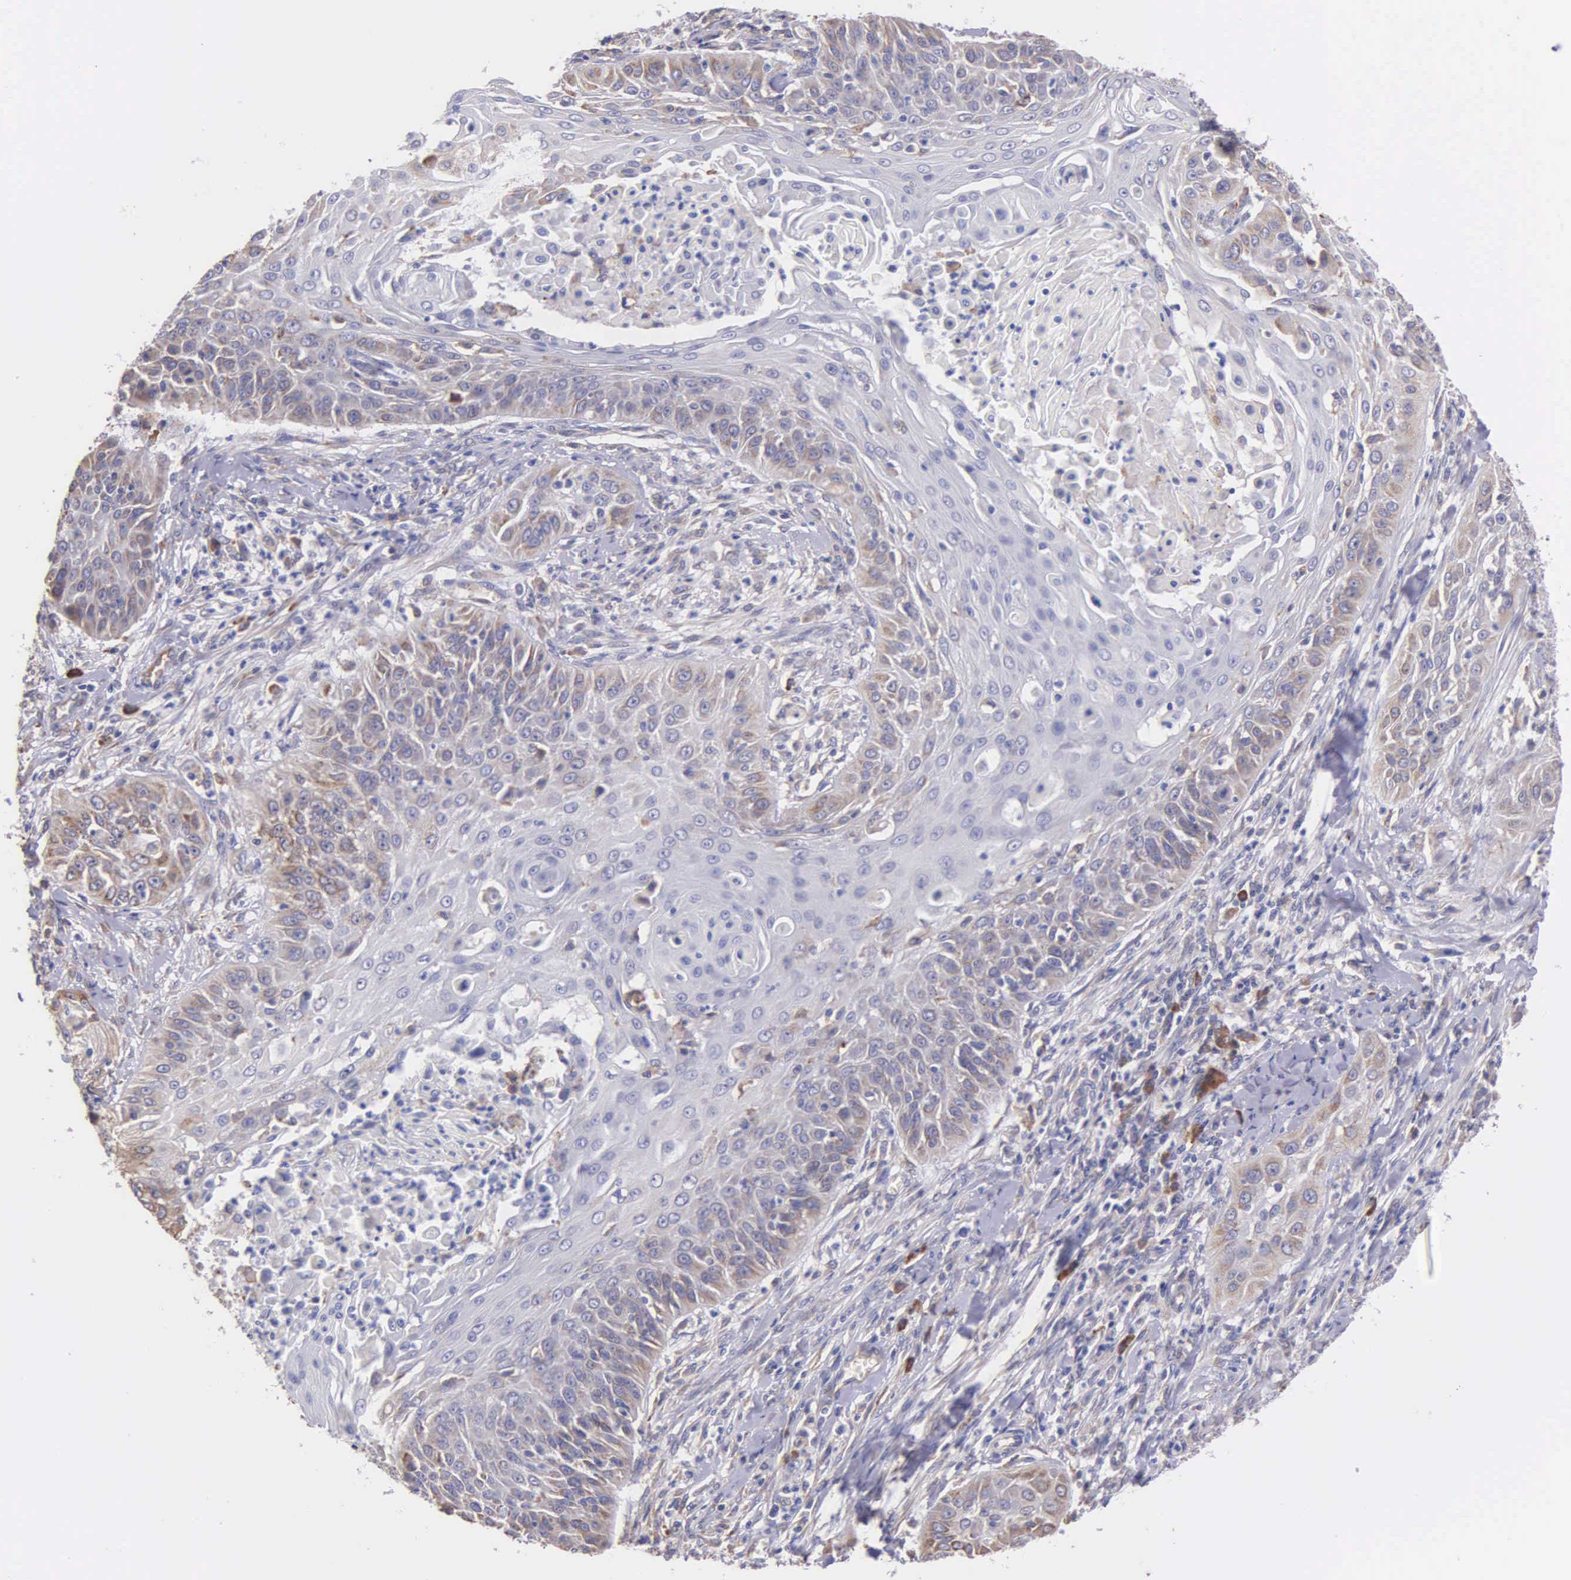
{"staining": {"intensity": "weak", "quantity": "25%-75%", "location": "cytoplasmic/membranous"}, "tissue": "cervical cancer", "cell_type": "Tumor cells", "image_type": "cancer", "snomed": [{"axis": "morphology", "description": "Squamous cell carcinoma, NOS"}, {"axis": "topography", "description": "Cervix"}], "caption": "DAB immunohistochemical staining of cervical cancer (squamous cell carcinoma) displays weak cytoplasmic/membranous protein expression in approximately 25%-75% of tumor cells.", "gene": "ZC3H12B", "patient": {"sex": "female", "age": 64}}